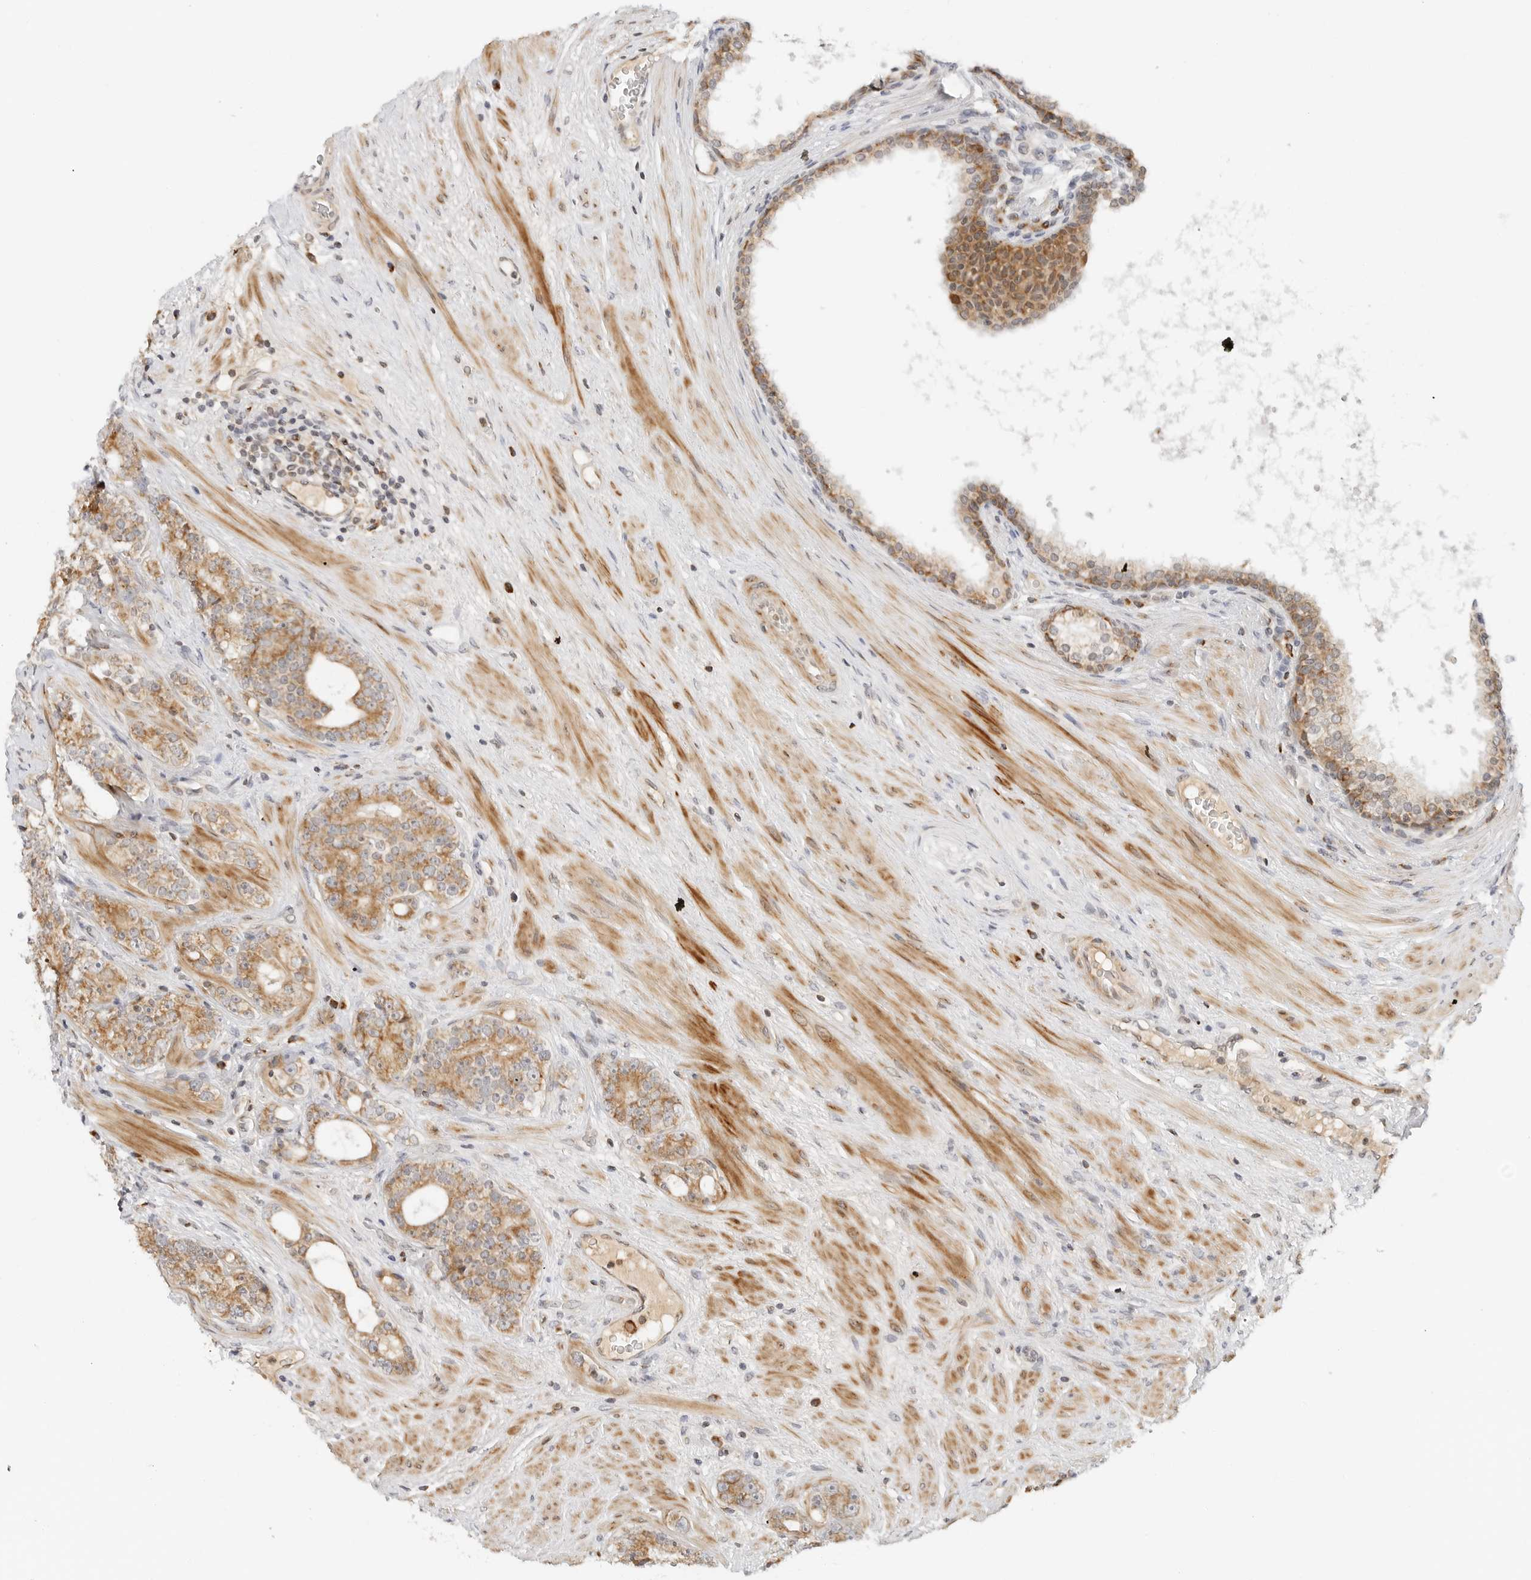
{"staining": {"intensity": "moderate", "quantity": ">75%", "location": "cytoplasmic/membranous"}, "tissue": "prostate cancer", "cell_type": "Tumor cells", "image_type": "cancer", "snomed": [{"axis": "morphology", "description": "Adenocarcinoma, High grade"}, {"axis": "topography", "description": "Prostate"}], "caption": "Immunohistochemistry (DAB (3,3'-diaminobenzidine)) staining of human prostate adenocarcinoma (high-grade) exhibits moderate cytoplasmic/membranous protein positivity in approximately >75% of tumor cells. (DAB IHC with brightfield microscopy, high magnification).", "gene": "DYRK4", "patient": {"sex": "male", "age": 56}}